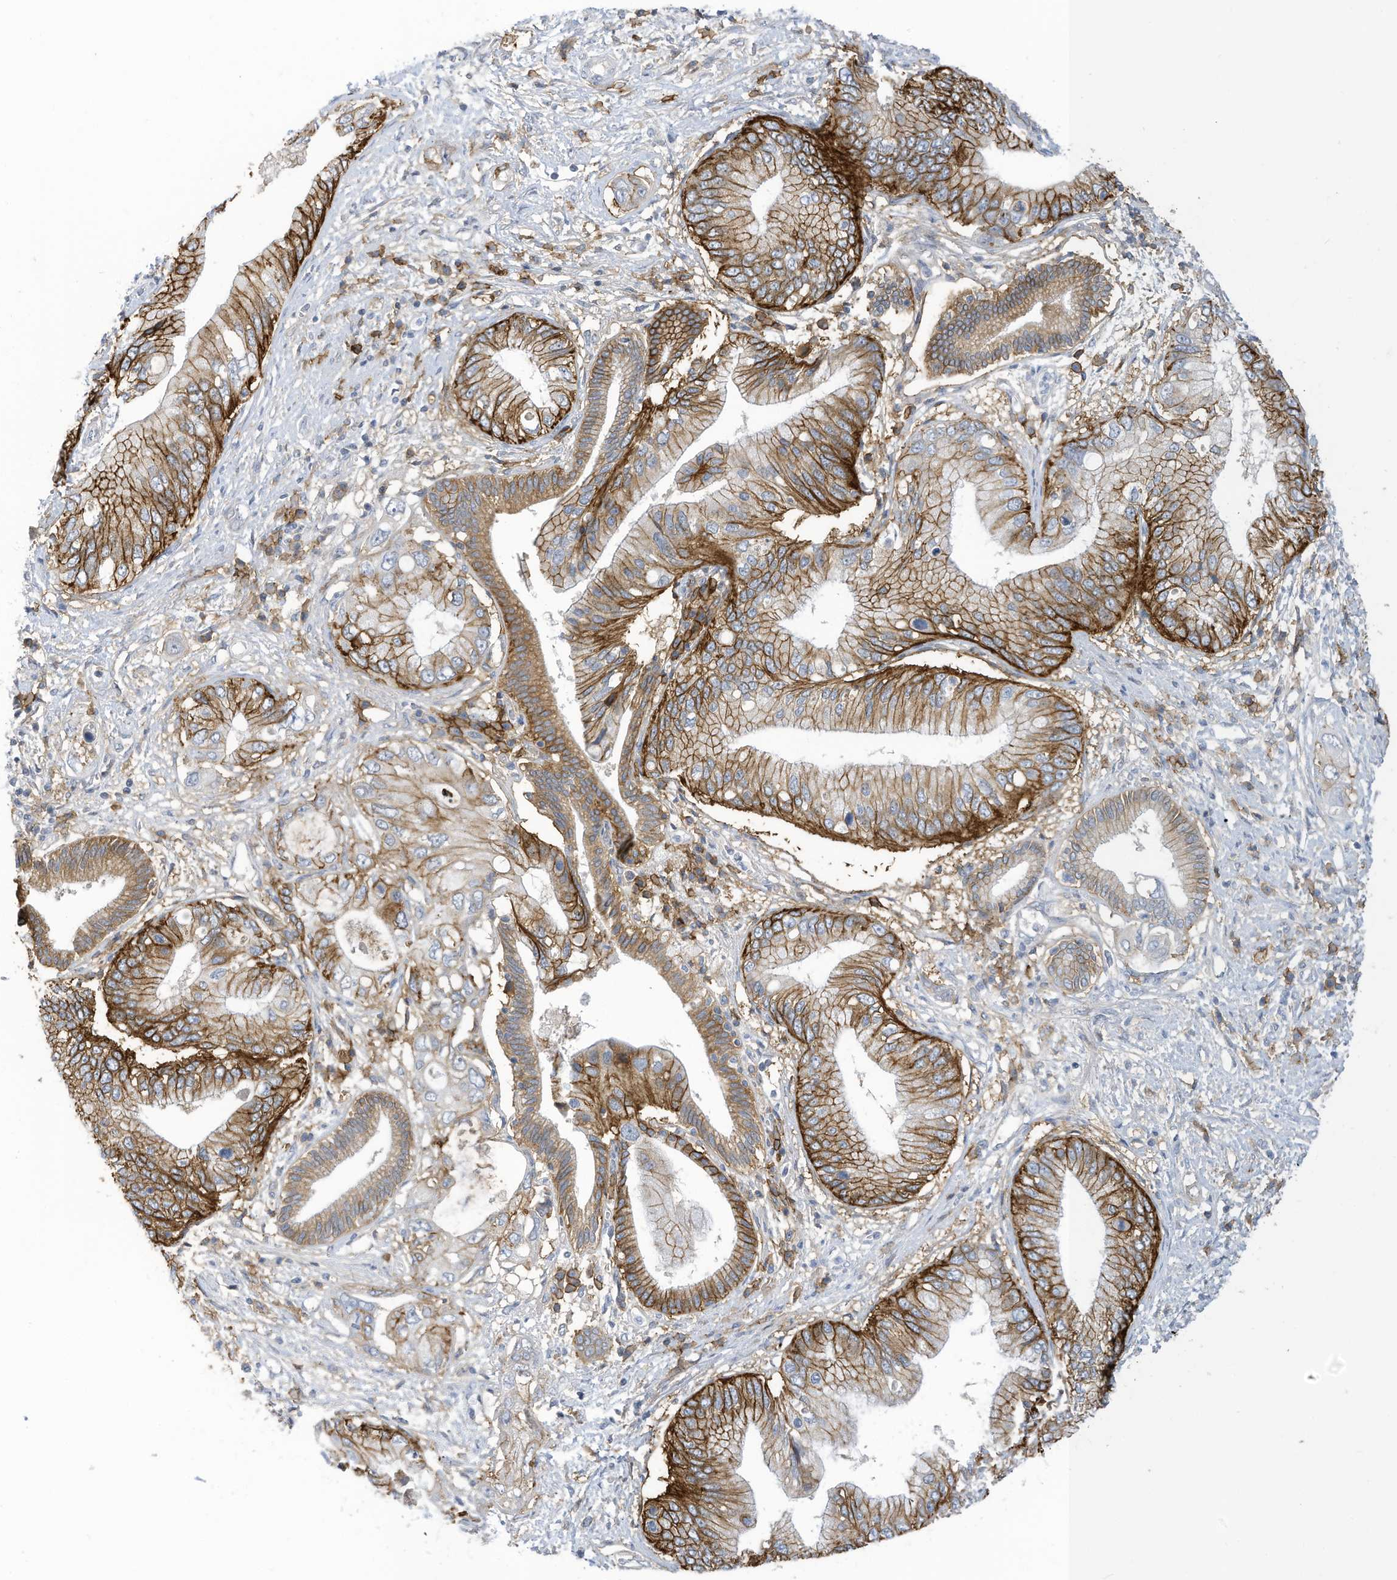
{"staining": {"intensity": "strong", "quantity": ">75%", "location": "cytoplasmic/membranous"}, "tissue": "pancreatic cancer", "cell_type": "Tumor cells", "image_type": "cancer", "snomed": [{"axis": "morphology", "description": "Inflammation, NOS"}, {"axis": "morphology", "description": "Adenocarcinoma, NOS"}, {"axis": "topography", "description": "Pancreas"}], "caption": "DAB (3,3'-diaminobenzidine) immunohistochemical staining of human adenocarcinoma (pancreatic) exhibits strong cytoplasmic/membranous protein positivity in about >75% of tumor cells. Immunohistochemistry stains the protein in brown and the nuclei are stained blue.", "gene": "SLC1A5", "patient": {"sex": "female", "age": 56}}